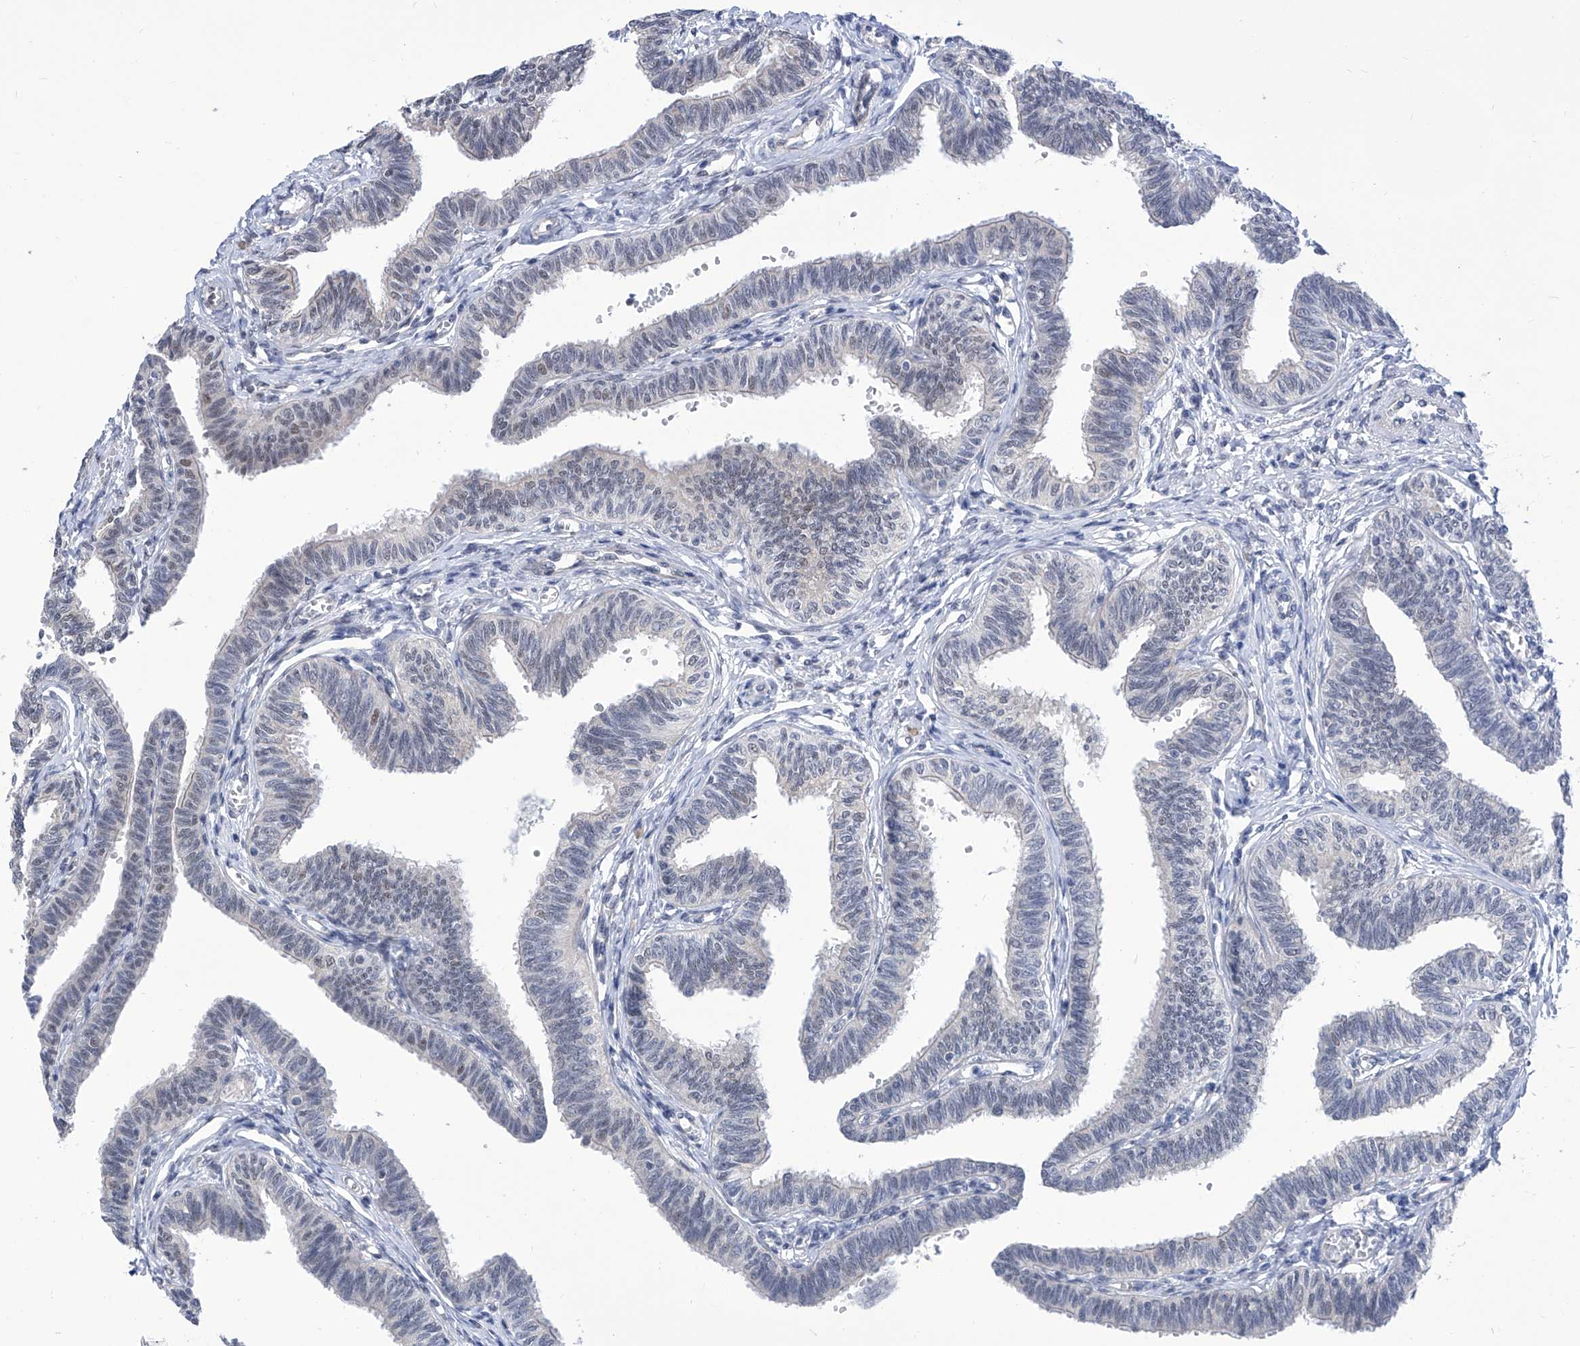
{"staining": {"intensity": "negative", "quantity": "none", "location": "none"}, "tissue": "fallopian tube", "cell_type": "Glandular cells", "image_type": "normal", "snomed": [{"axis": "morphology", "description": "Normal tissue, NOS"}, {"axis": "topography", "description": "Fallopian tube"}, {"axis": "topography", "description": "Ovary"}], "caption": "Immunohistochemical staining of normal human fallopian tube shows no significant positivity in glandular cells.", "gene": "SART1", "patient": {"sex": "female", "age": 23}}